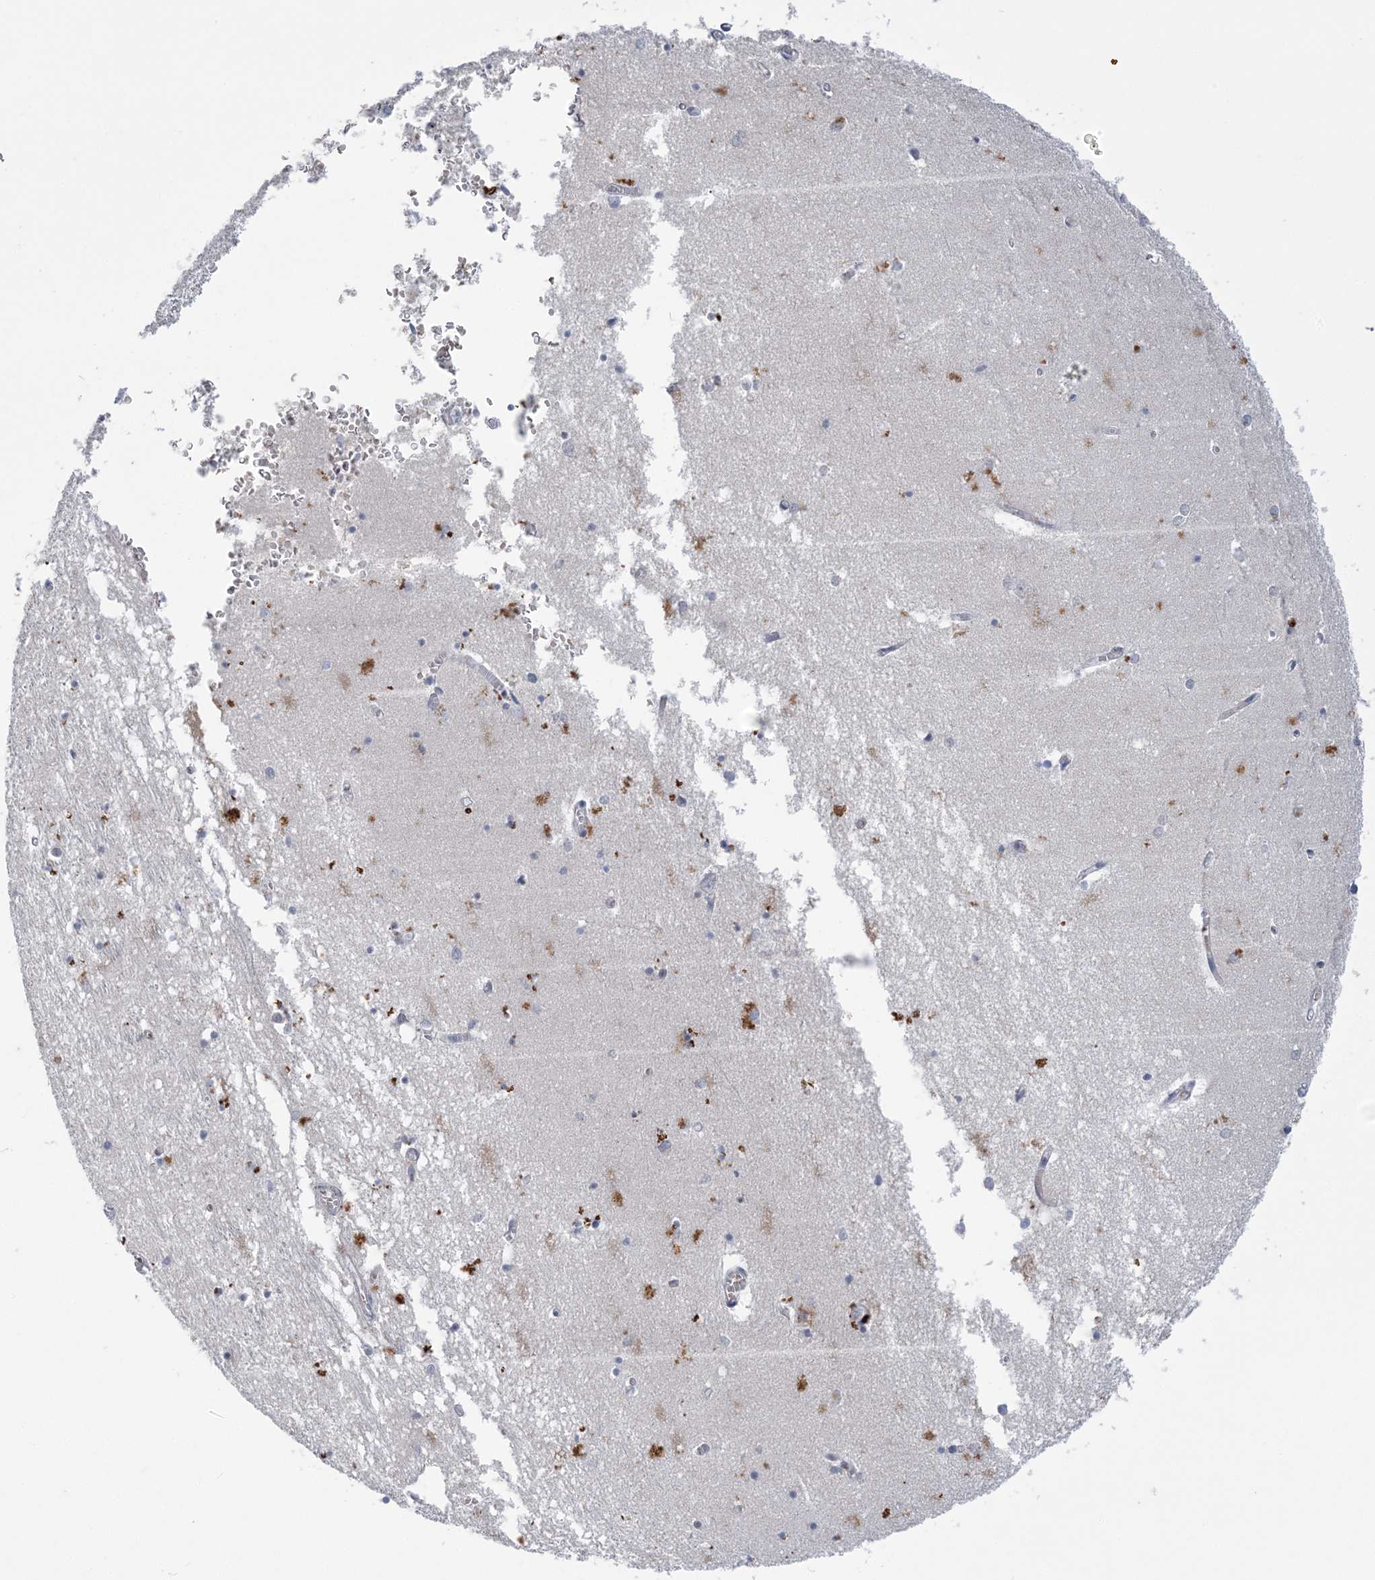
{"staining": {"intensity": "moderate", "quantity": "<25%", "location": "cytoplasmic/membranous"}, "tissue": "hippocampus", "cell_type": "Glial cells", "image_type": "normal", "snomed": [{"axis": "morphology", "description": "Normal tissue, NOS"}, {"axis": "topography", "description": "Hippocampus"}], "caption": "IHC histopathology image of benign human hippocampus stained for a protein (brown), which reveals low levels of moderate cytoplasmic/membranous expression in about <25% of glial cells.", "gene": "ZBTB7A", "patient": {"sex": "male", "age": 70}}